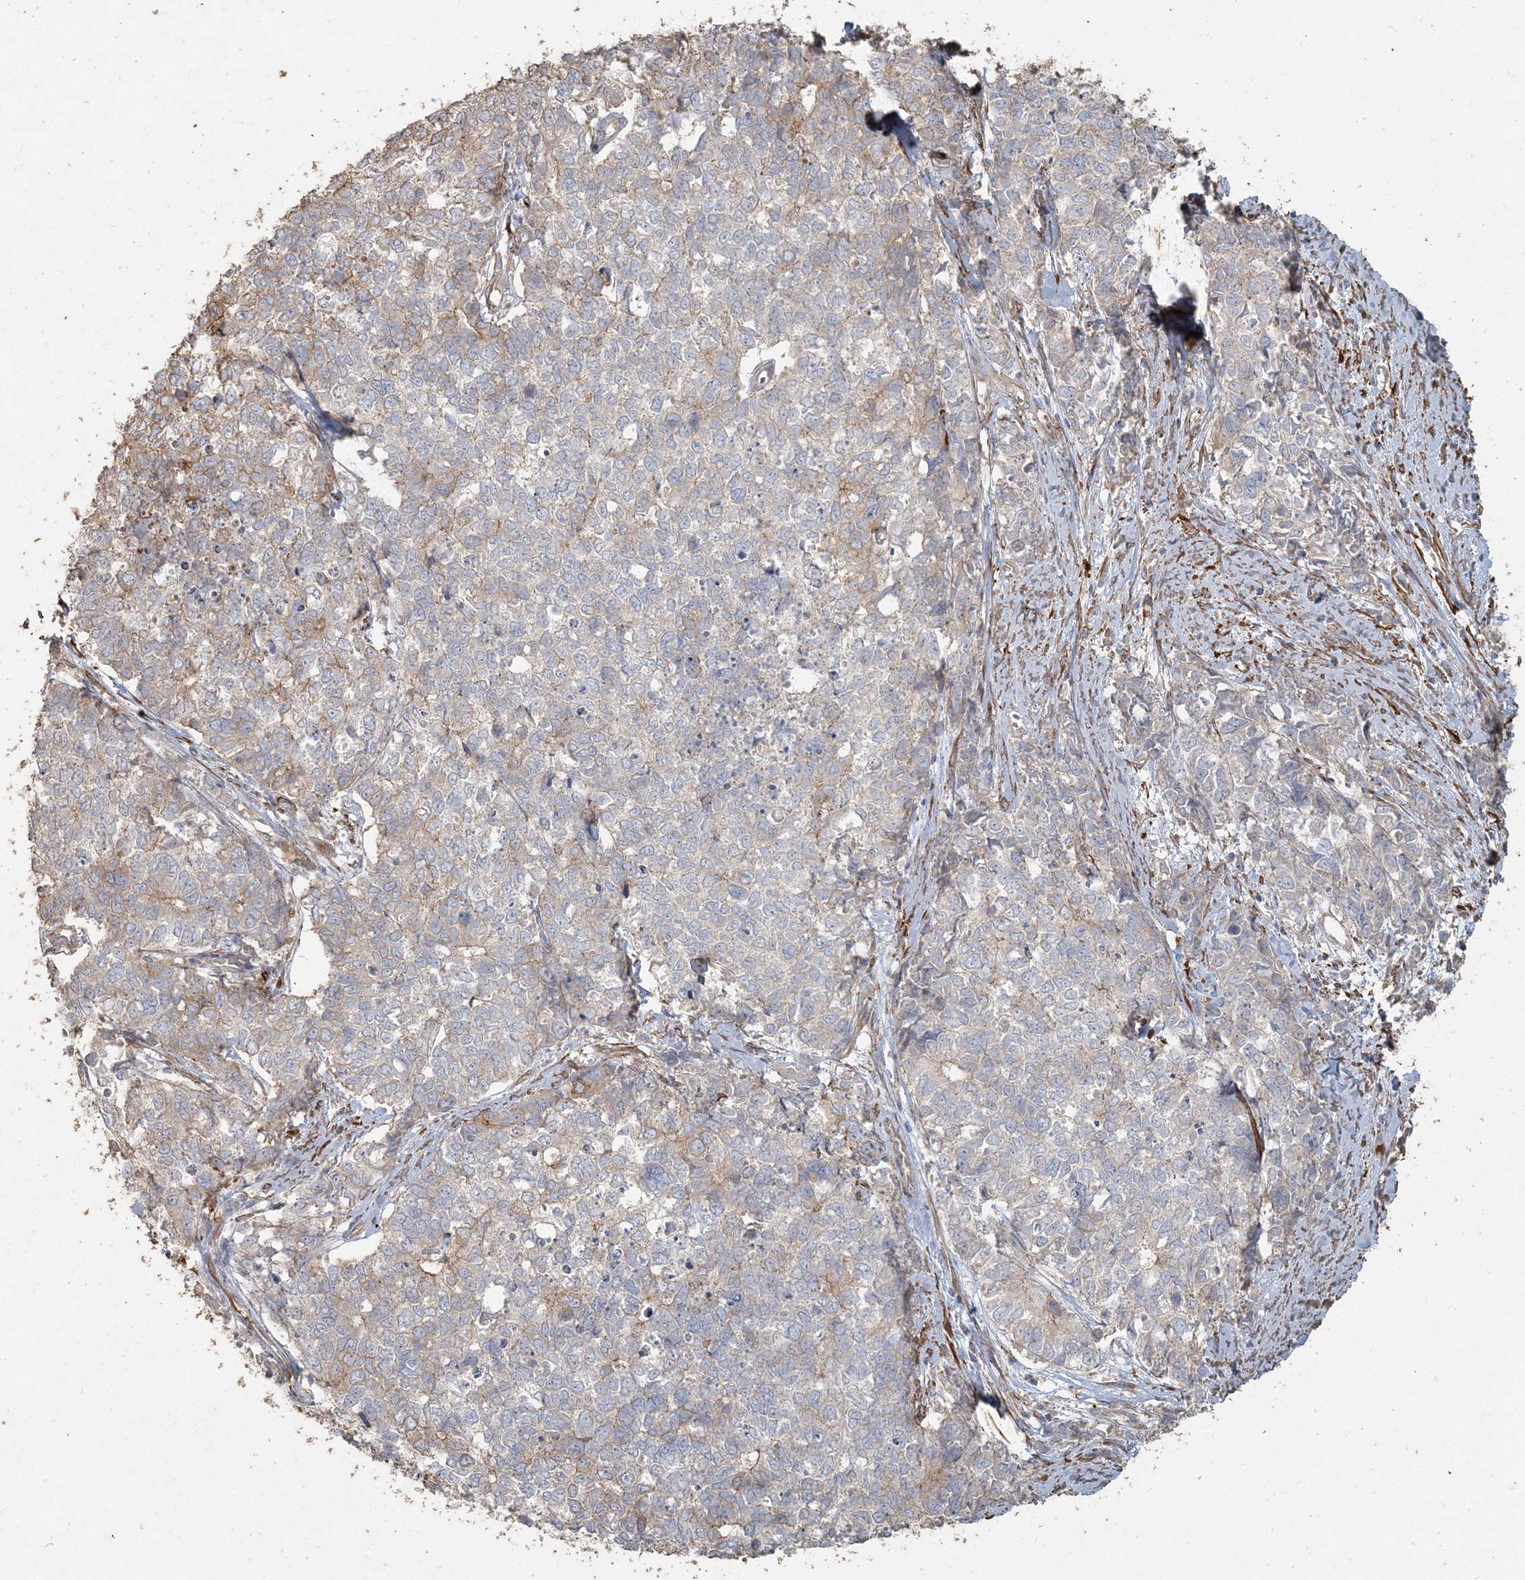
{"staining": {"intensity": "negative", "quantity": "none", "location": "none"}, "tissue": "cervical cancer", "cell_type": "Tumor cells", "image_type": "cancer", "snomed": [{"axis": "morphology", "description": "Squamous cell carcinoma, NOS"}, {"axis": "topography", "description": "Cervix"}], "caption": "An immunohistochemistry (IHC) histopathology image of cervical cancer is shown. There is no staining in tumor cells of cervical cancer.", "gene": "RNF145", "patient": {"sex": "female", "age": 63}}